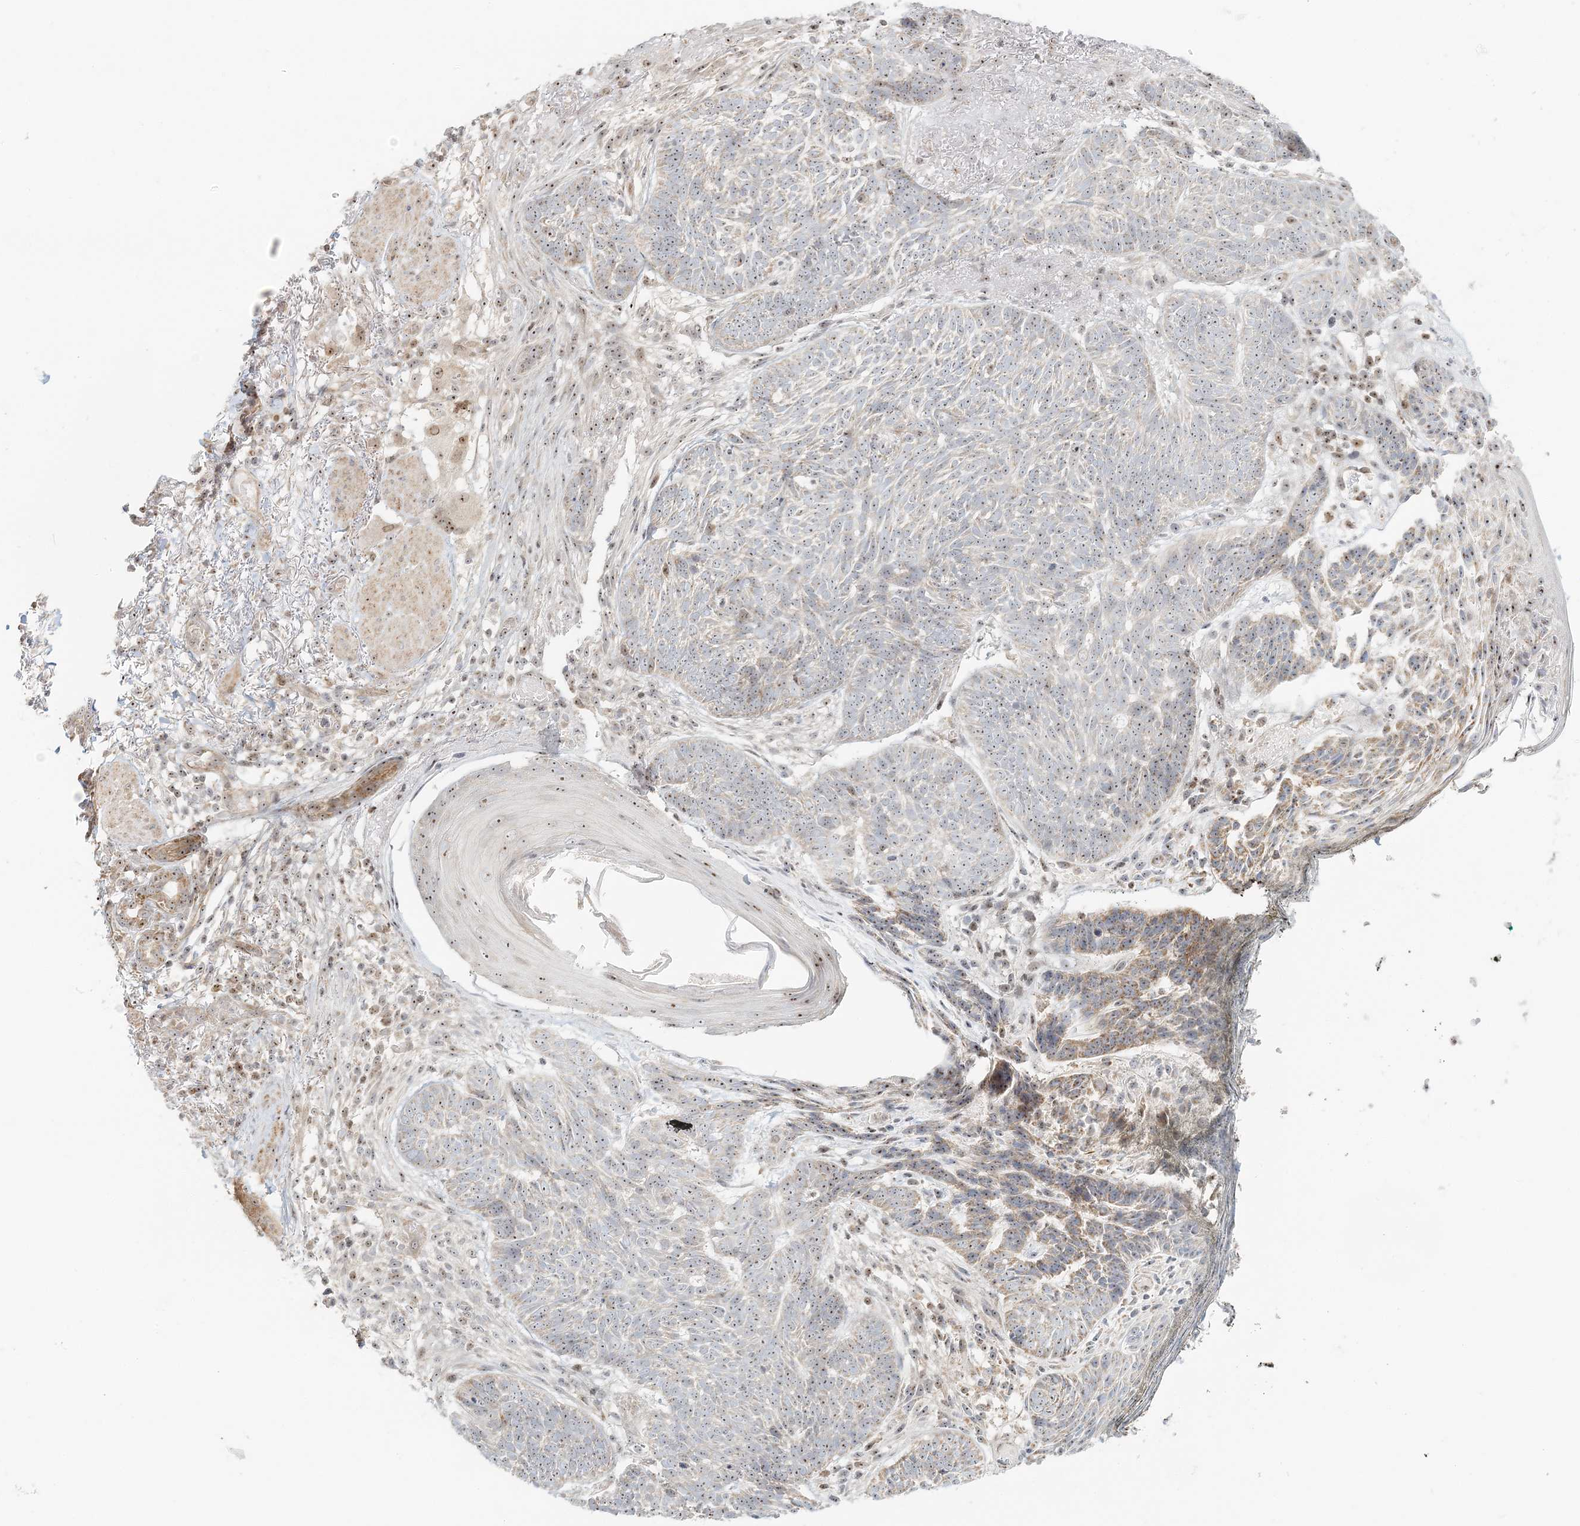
{"staining": {"intensity": "weak", "quantity": "<25%", "location": "nuclear"}, "tissue": "skin cancer", "cell_type": "Tumor cells", "image_type": "cancer", "snomed": [{"axis": "morphology", "description": "Normal tissue, NOS"}, {"axis": "morphology", "description": "Basal cell carcinoma"}, {"axis": "topography", "description": "Skin"}], "caption": "Immunohistochemistry (IHC) histopathology image of human basal cell carcinoma (skin) stained for a protein (brown), which reveals no staining in tumor cells.", "gene": "UBE2F", "patient": {"sex": "male", "age": 64}}